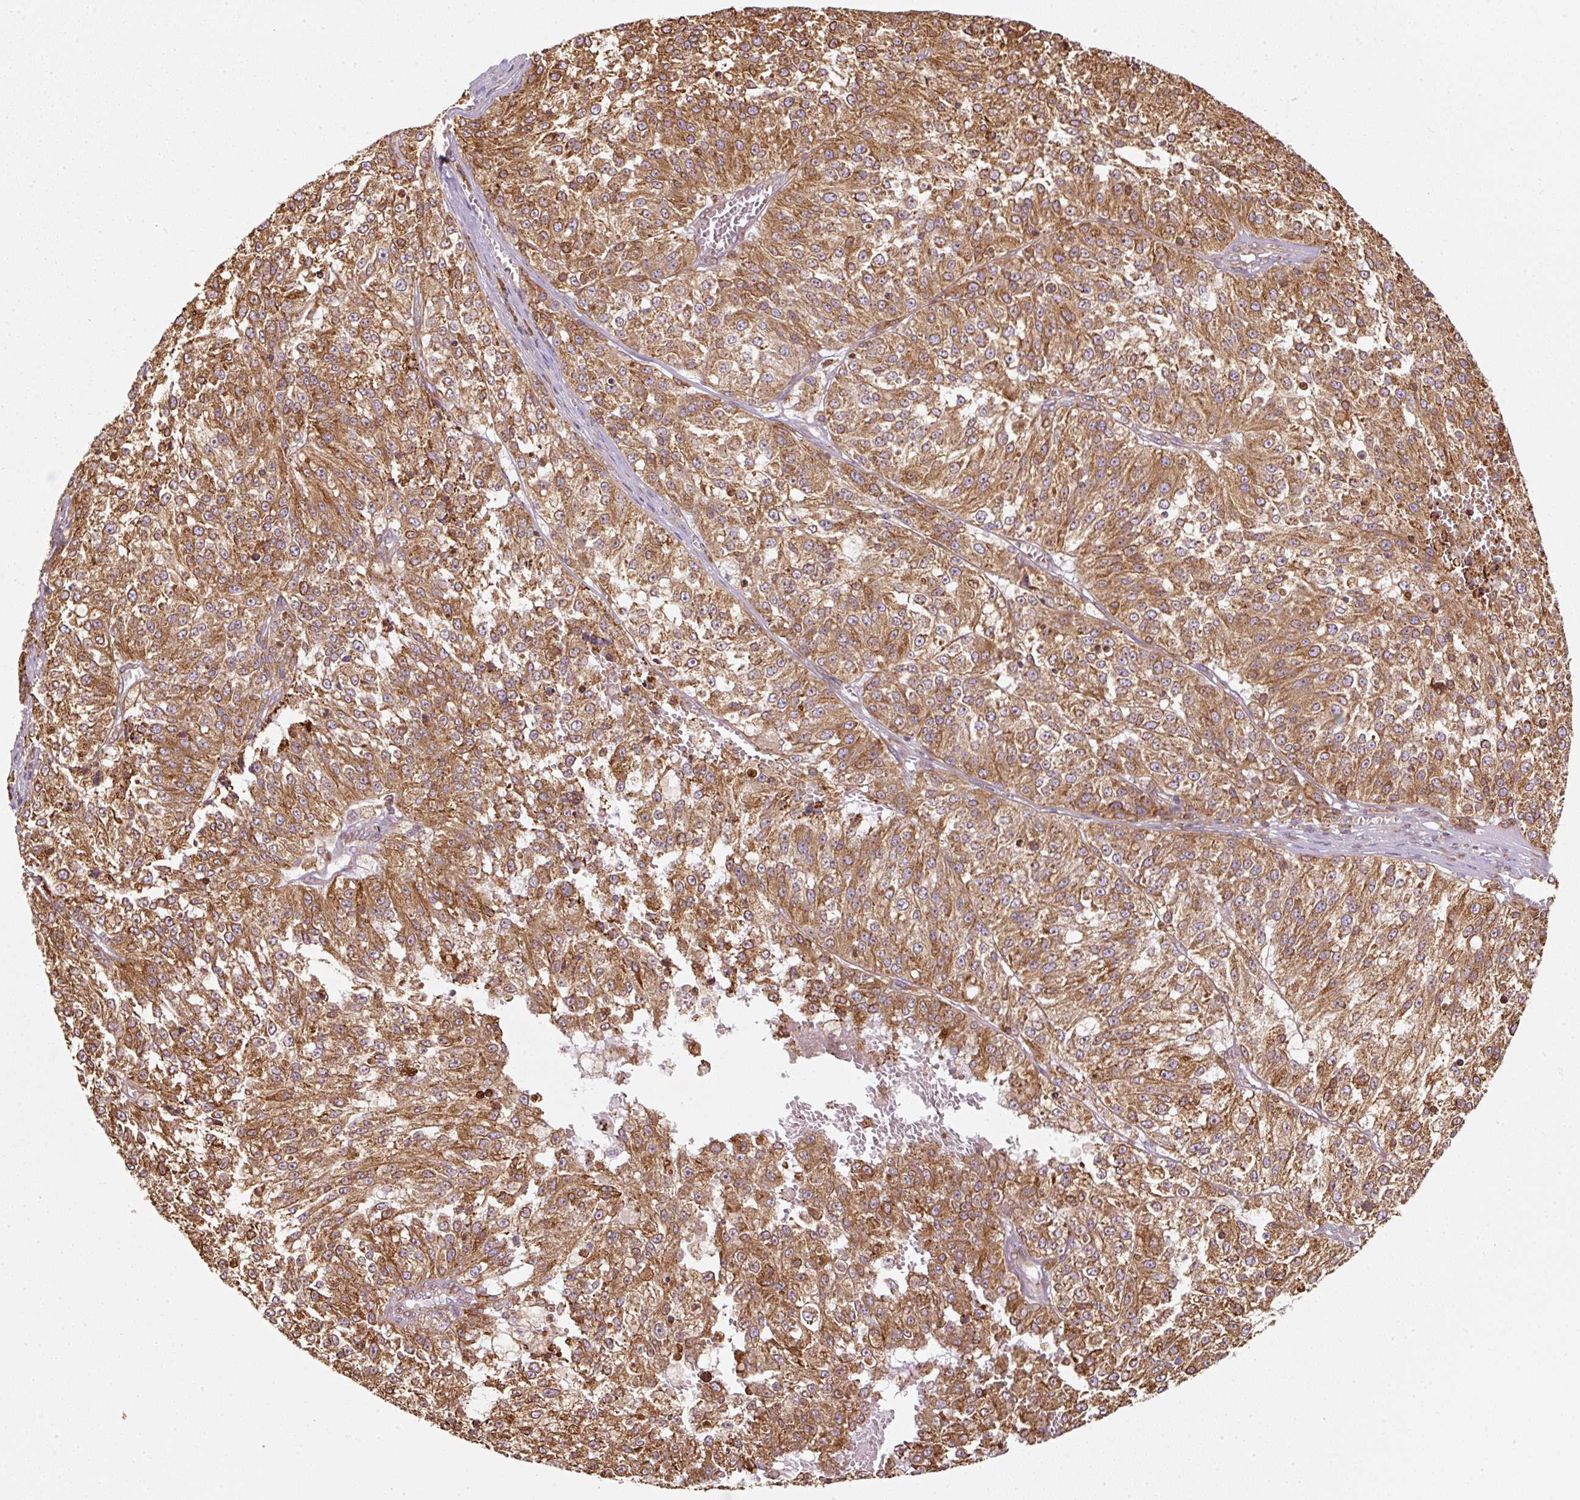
{"staining": {"intensity": "moderate", "quantity": ">75%", "location": "cytoplasmic/membranous"}, "tissue": "melanoma", "cell_type": "Tumor cells", "image_type": "cancer", "snomed": [{"axis": "morphology", "description": "Malignant melanoma, NOS"}, {"axis": "topography", "description": "Skin"}], "caption": "Immunohistochemistry (IHC) image of human malignant melanoma stained for a protein (brown), which shows medium levels of moderate cytoplasmic/membranous staining in about >75% of tumor cells.", "gene": "PRKCSH", "patient": {"sex": "female", "age": 64}}